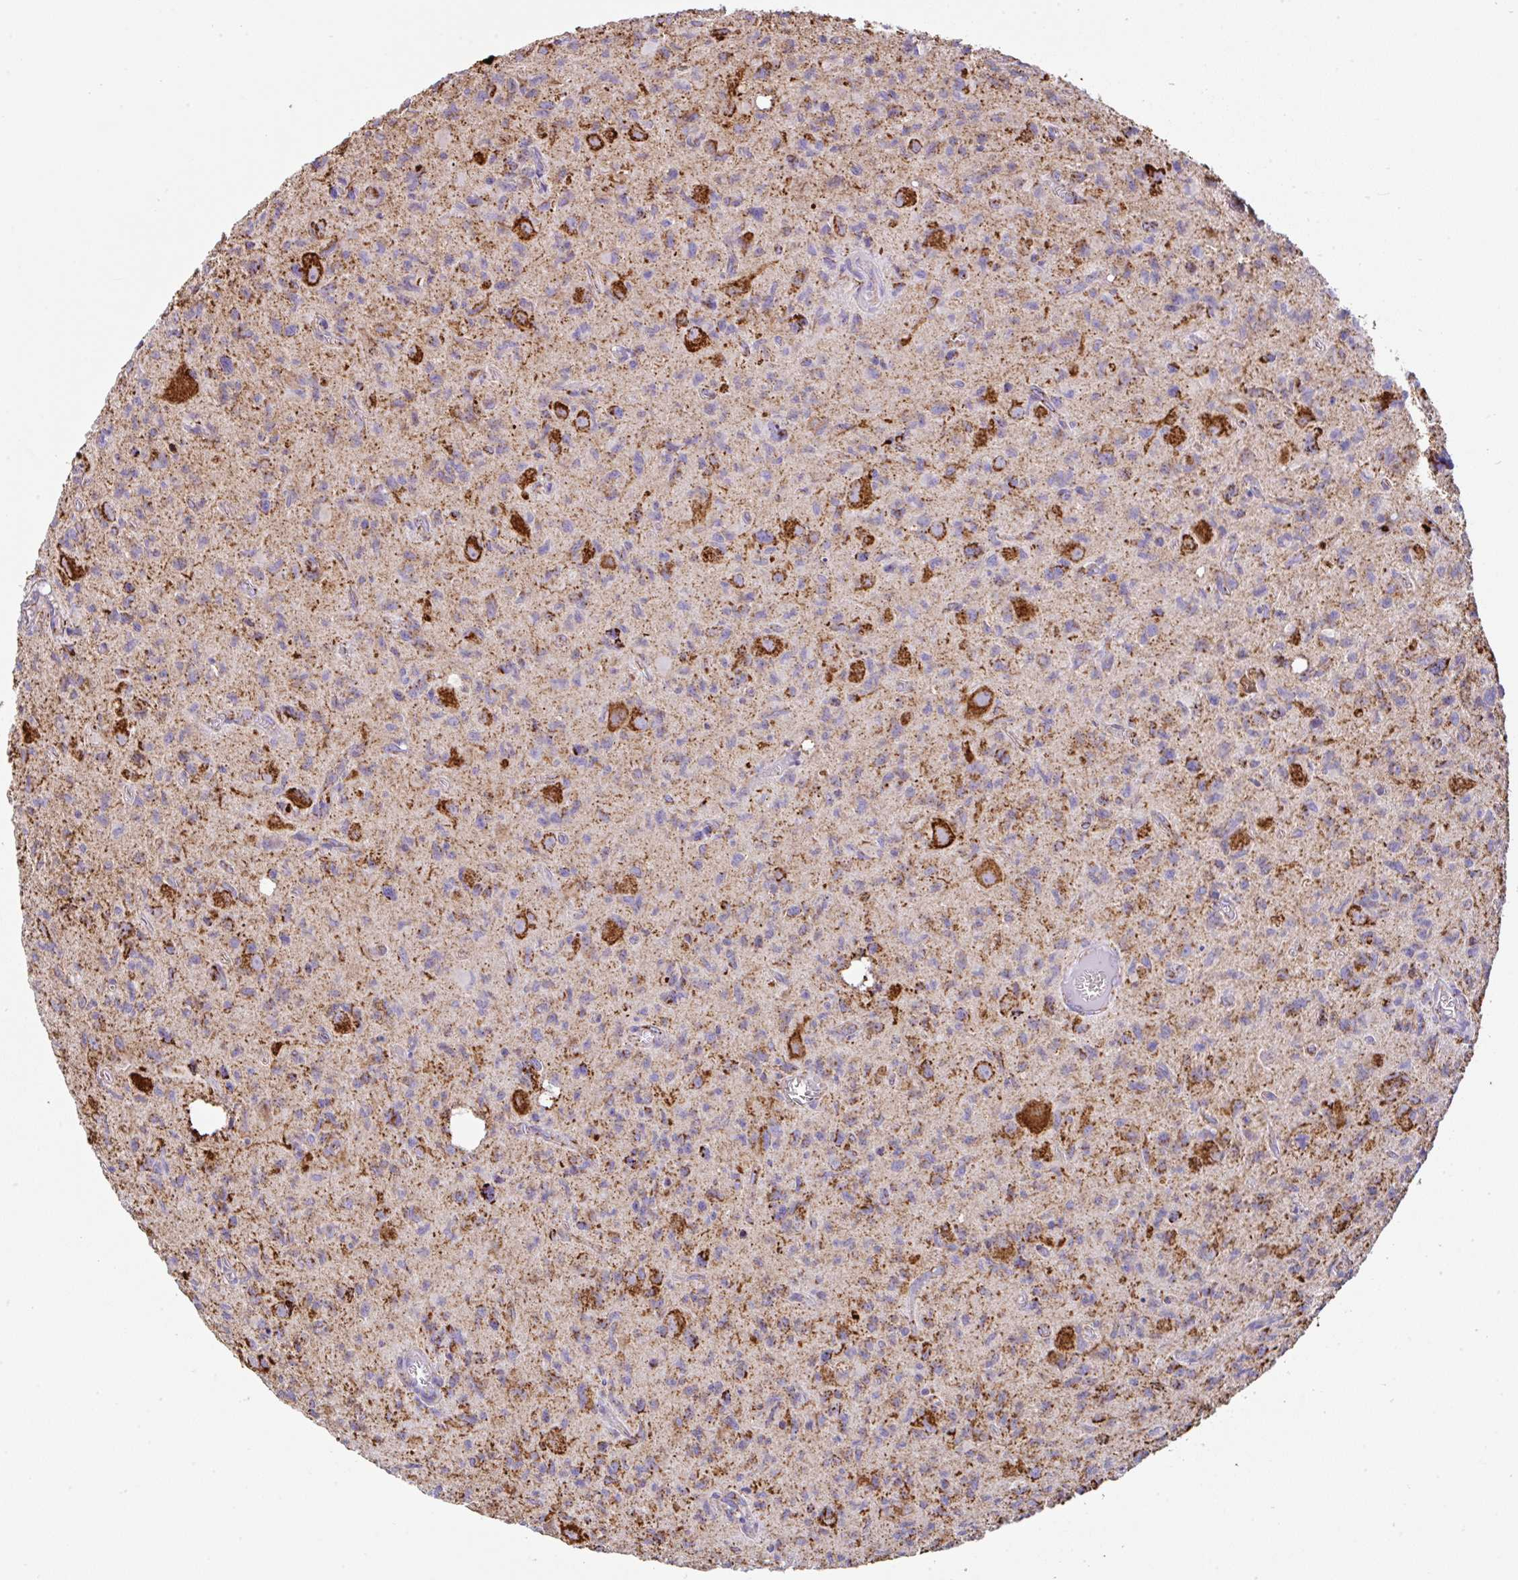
{"staining": {"intensity": "strong", "quantity": "25%-75%", "location": "cytoplasmic/membranous"}, "tissue": "glioma", "cell_type": "Tumor cells", "image_type": "cancer", "snomed": [{"axis": "morphology", "description": "Glioma, malignant, High grade"}, {"axis": "topography", "description": "Brain"}], "caption": "Protein expression analysis of human glioma reveals strong cytoplasmic/membranous staining in about 25%-75% of tumor cells. Nuclei are stained in blue.", "gene": "ANKRD33B", "patient": {"sex": "male", "age": 76}}